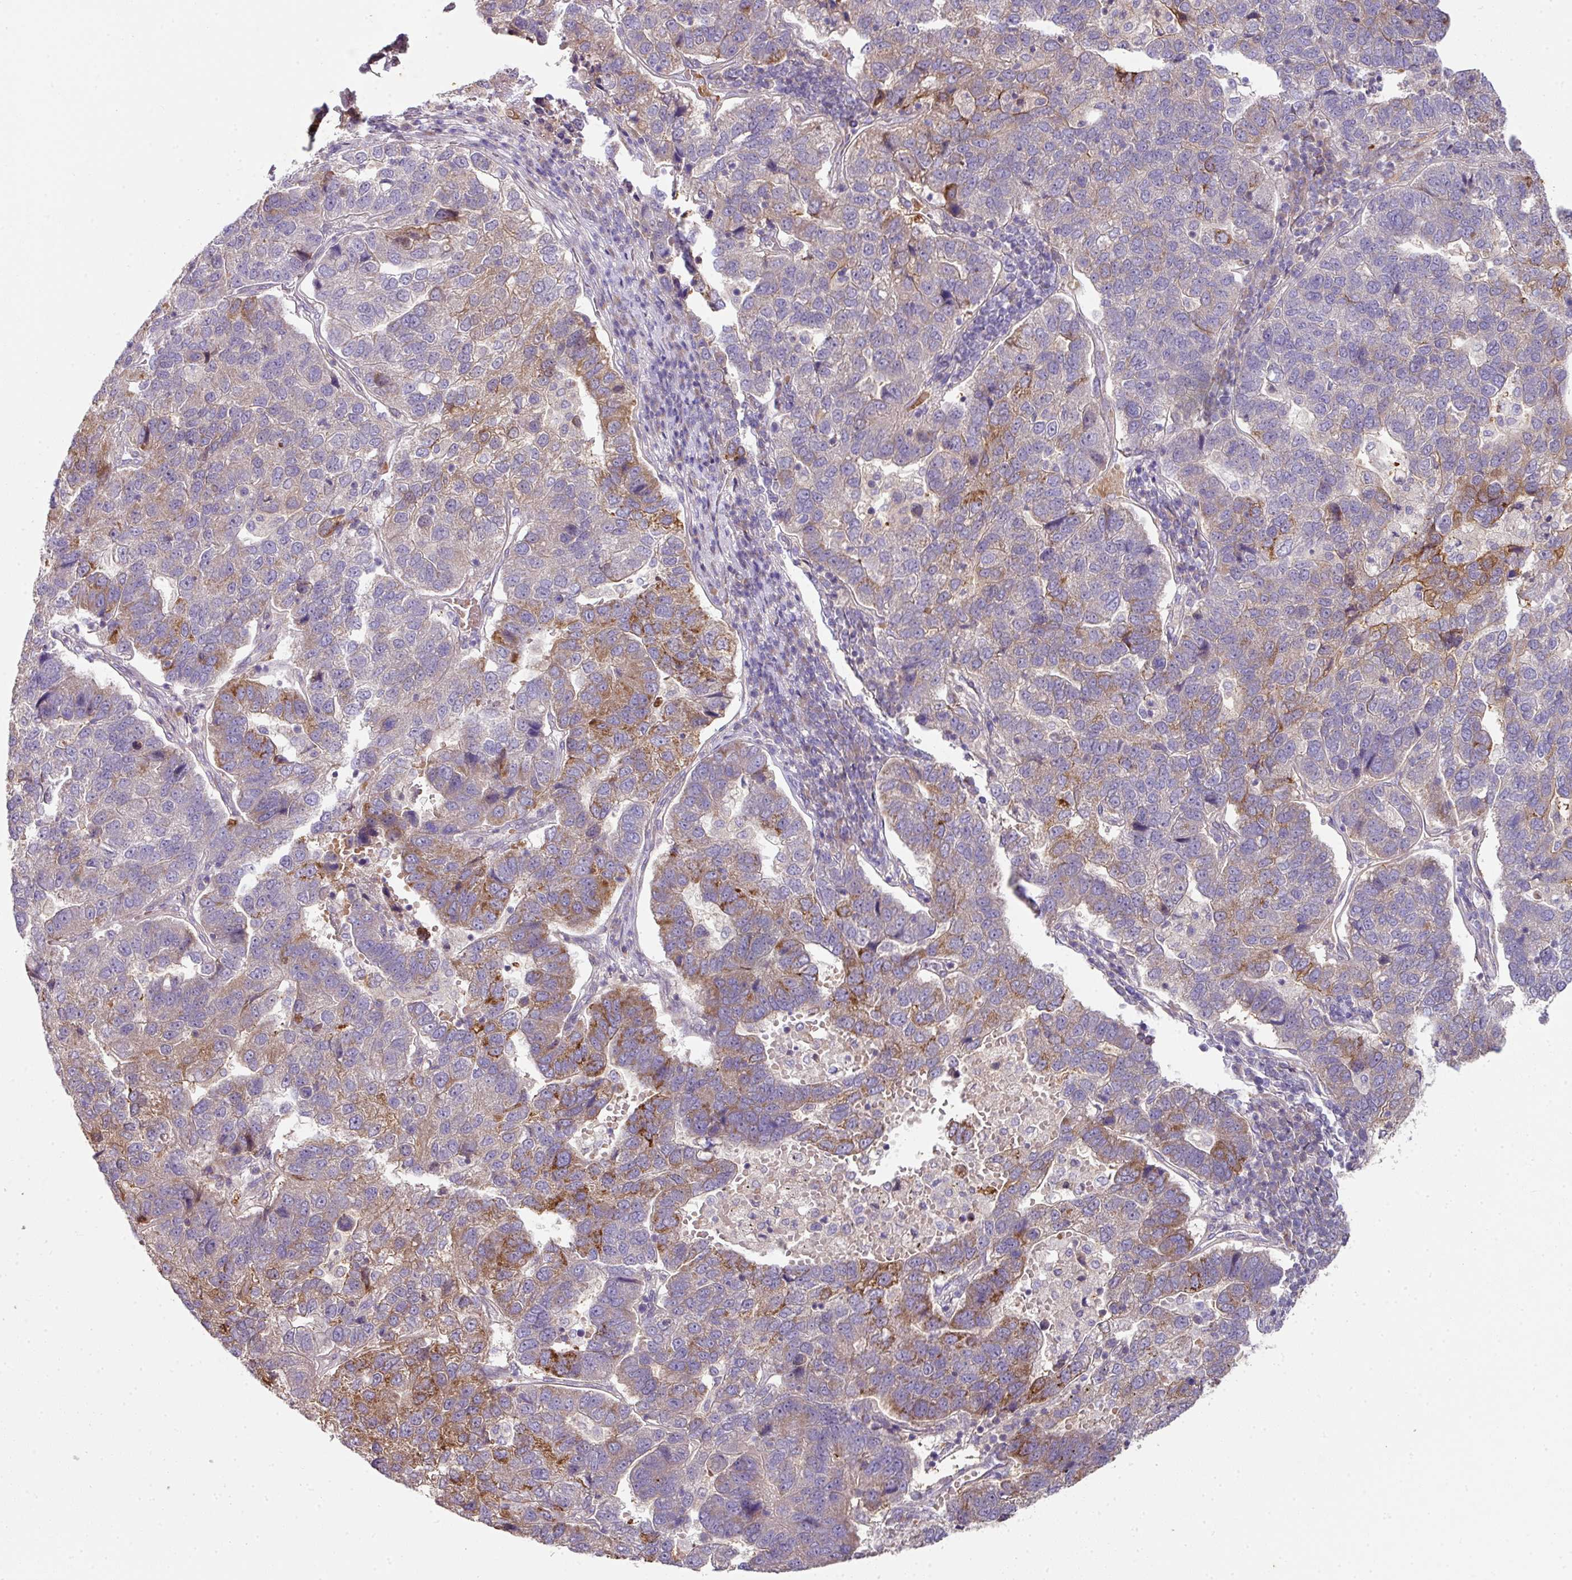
{"staining": {"intensity": "moderate", "quantity": "25%-75%", "location": "cytoplasmic/membranous"}, "tissue": "pancreatic cancer", "cell_type": "Tumor cells", "image_type": "cancer", "snomed": [{"axis": "morphology", "description": "Adenocarcinoma, NOS"}, {"axis": "topography", "description": "Pancreas"}], "caption": "Protein staining reveals moderate cytoplasmic/membranous positivity in about 25%-75% of tumor cells in pancreatic adenocarcinoma.", "gene": "ANKRD18A", "patient": {"sex": "female", "age": 61}}